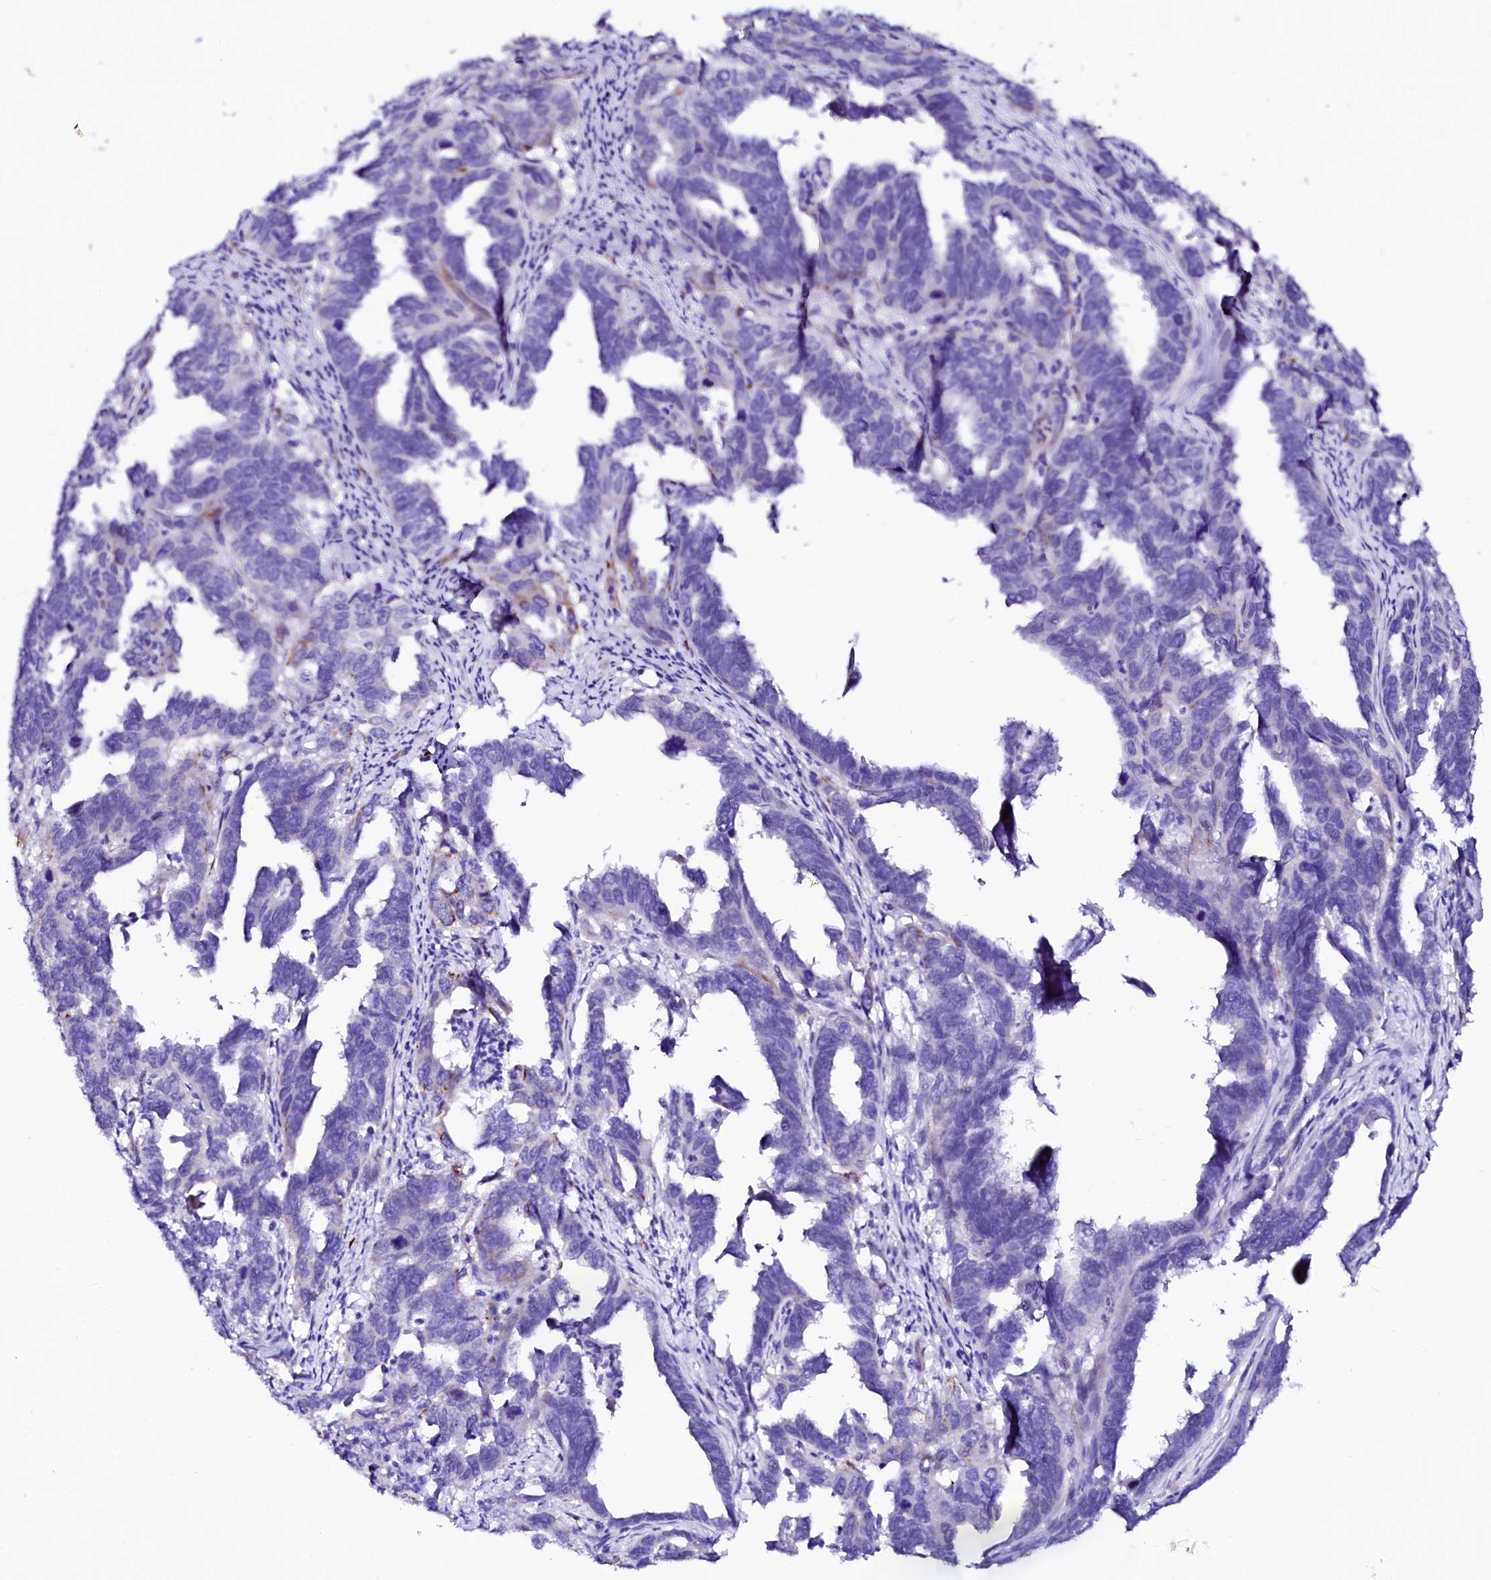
{"staining": {"intensity": "negative", "quantity": "none", "location": "none"}, "tissue": "endometrial cancer", "cell_type": "Tumor cells", "image_type": "cancer", "snomed": [{"axis": "morphology", "description": "Adenocarcinoma, NOS"}, {"axis": "topography", "description": "Endometrium"}], "caption": "DAB (3,3'-diaminobenzidine) immunohistochemical staining of human endometrial cancer (adenocarcinoma) demonstrates no significant positivity in tumor cells.", "gene": "SFR1", "patient": {"sex": "female", "age": 65}}